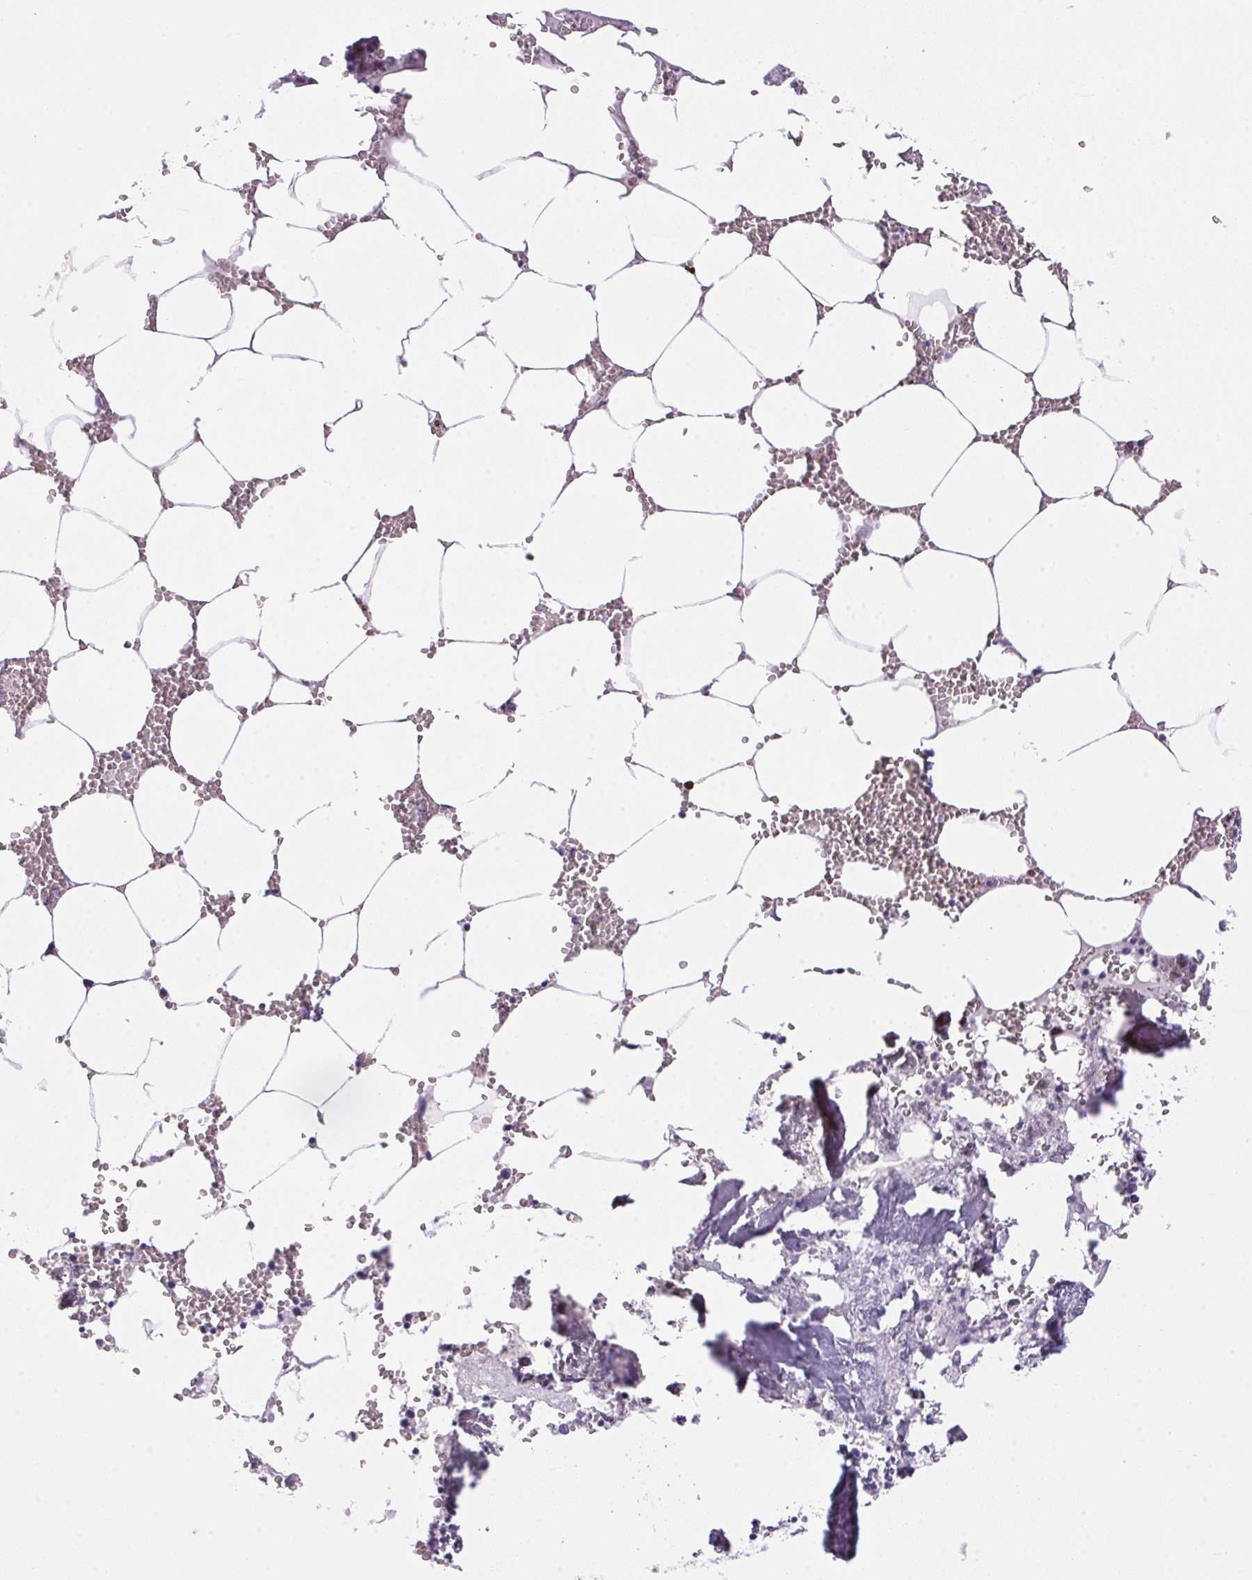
{"staining": {"intensity": "negative", "quantity": "none", "location": "none"}, "tissue": "bone marrow", "cell_type": "Hematopoietic cells", "image_type": "normal", "snomed": [{"axis": "morphology", "description": "Normal tissue, NOS"}, {"axis": "topography", "description": "Bone marrow"}], "caption": "High magnification brightfield microscopy of unremarkable bone marrow stained with DAB (3,3'-diaminobenzidine) (brown) and counterstained with hematoxylin (blue): hematopoietic cells show no significant positivity.", "gene": "S100A2", "patient": {"sex": "male", "age": 54}}